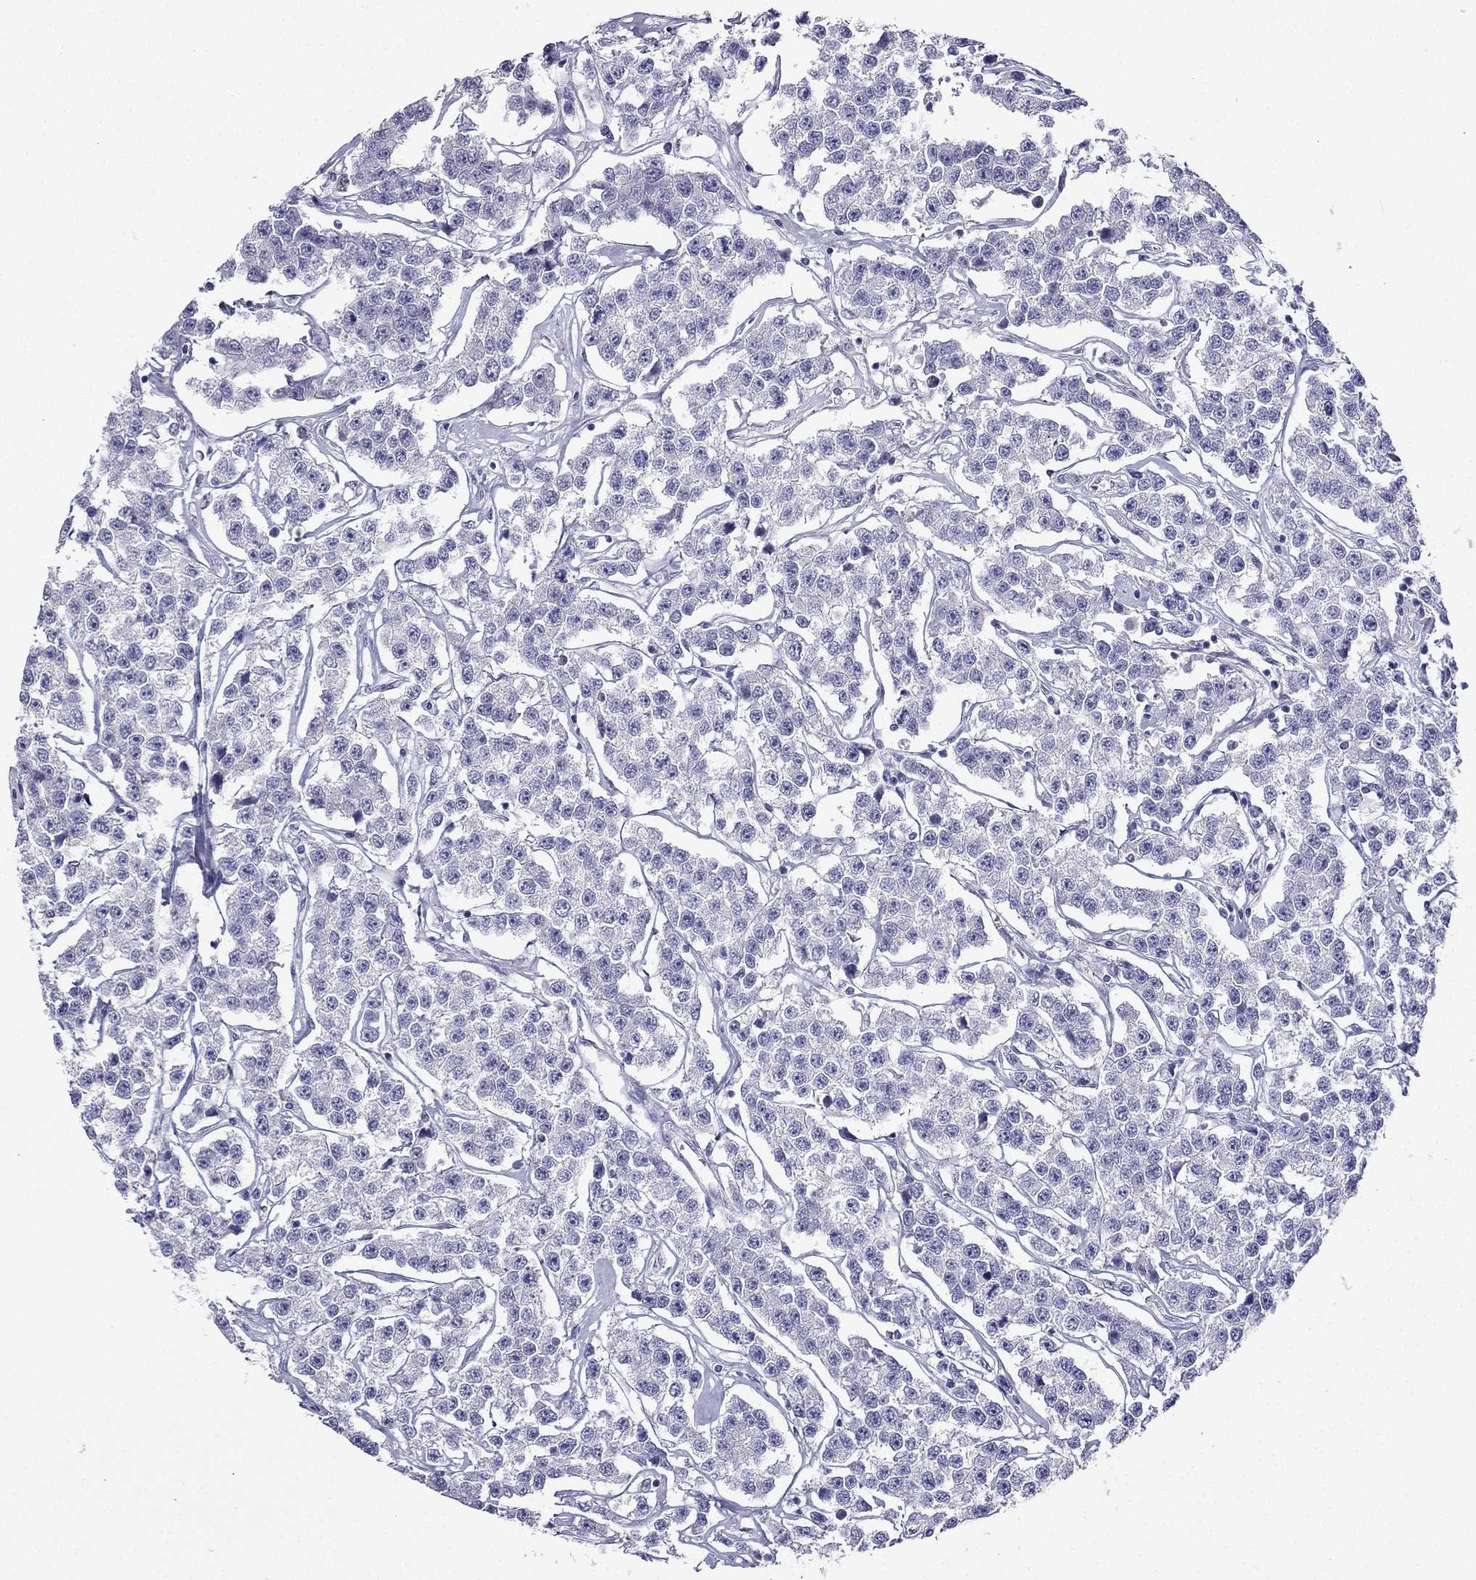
{"staining": {"intensity": "negative", "quantity": "none", "location": "none"}, "tissue": "testis cancer", "cell_type": "Tumor cells", "image_type": "cancer", "snomed": [{"axis": "morphology", "description": "Seminoma, NOS"}, {"axis": "topography", "description": "Testis"}], "caption": "The histopathology image exhibits no significant positivity in tumor cells of seminoma (testis).", "gene": "KCNJ10", "patient": {"sex": "male", "age": 59}}